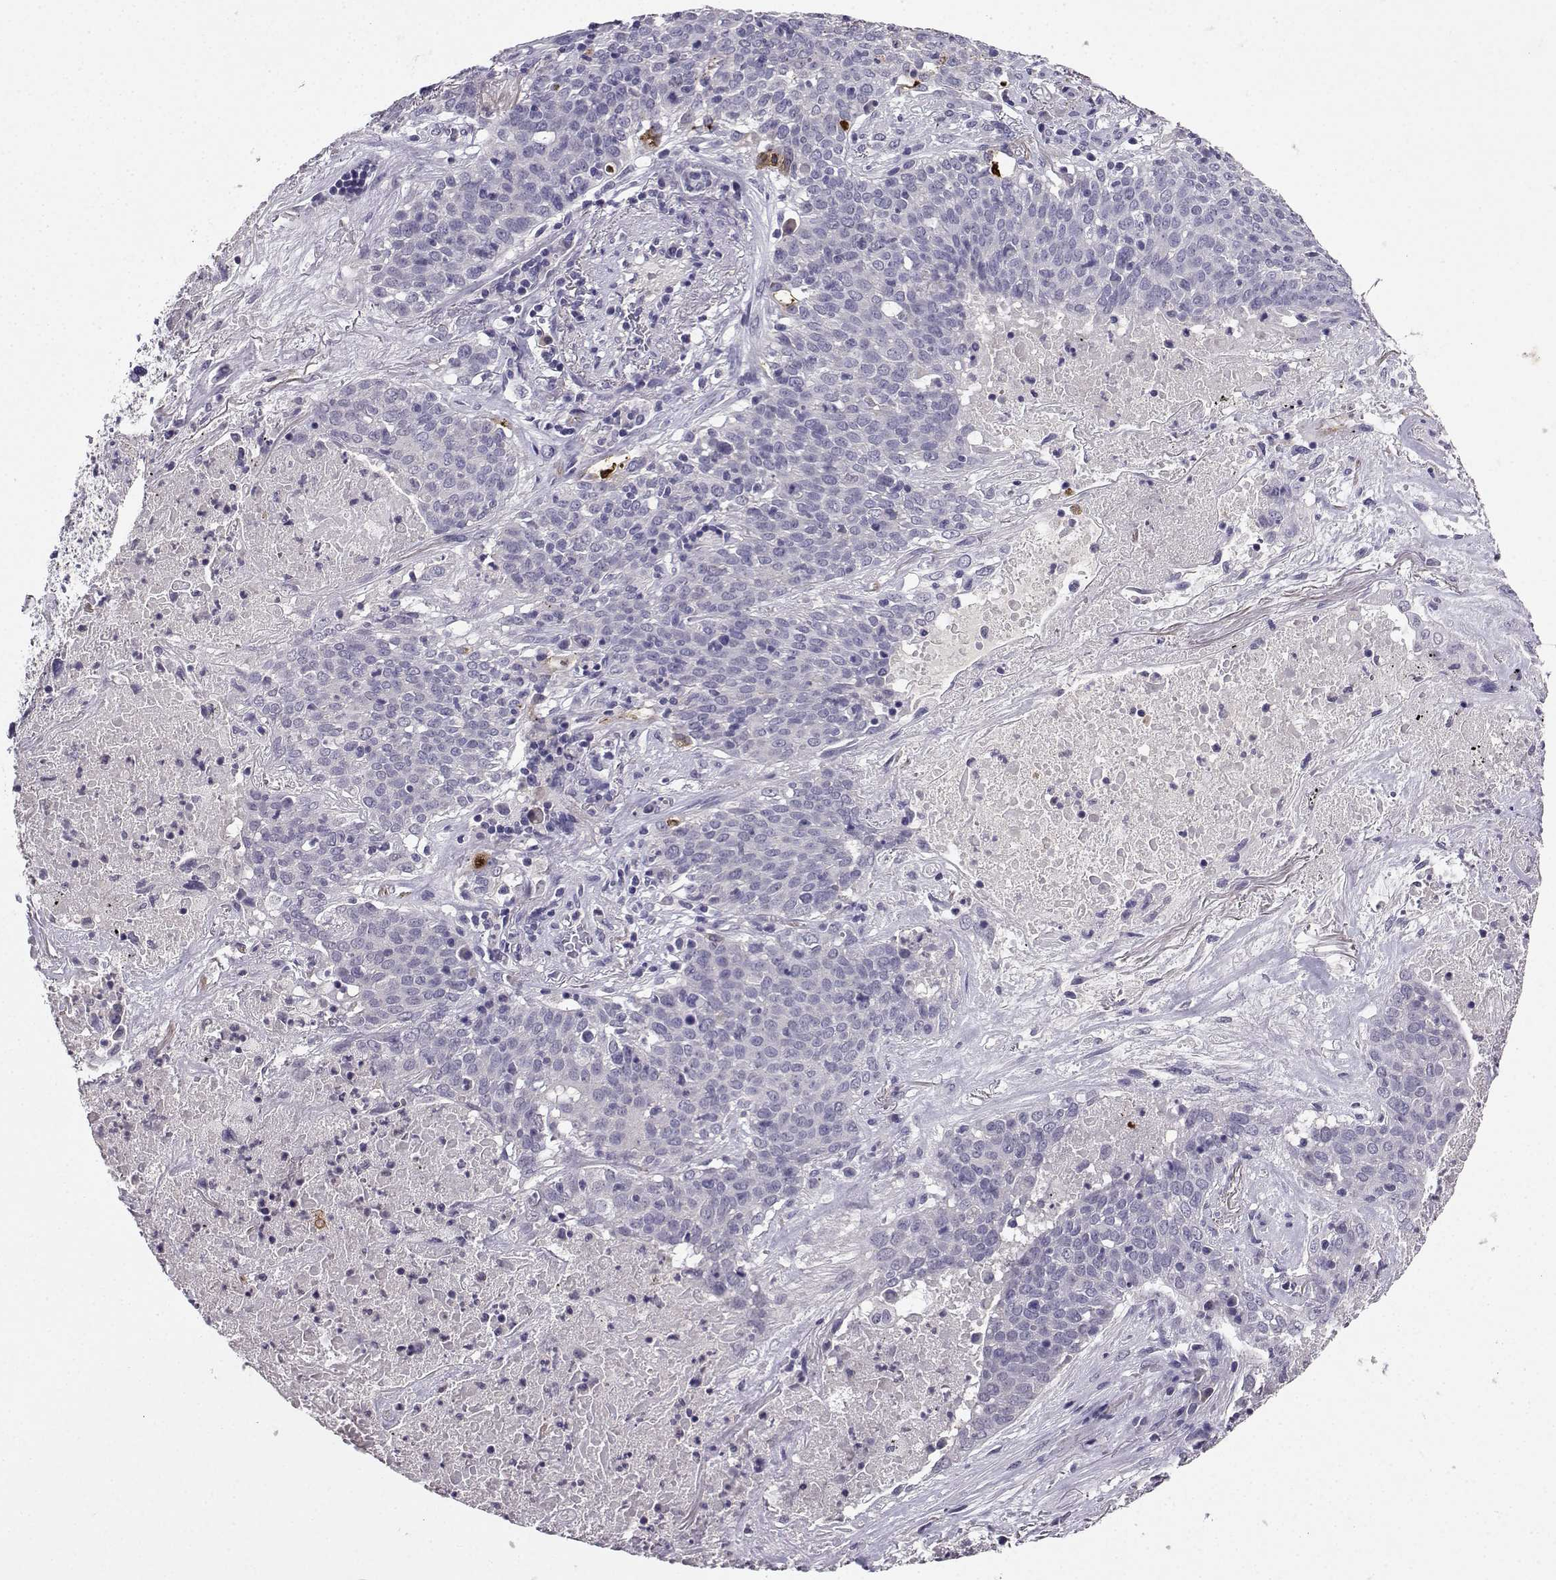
{"staining": {"intensity": "negative", "quantity": "none", "location": "none"}, "tissue": "lung cancer", "cell_type": "Tumor cells", "image_type": "cancer", "snomed": [{"axis": "morphology", "description": "Squamous cell carcinoma, NOS"}, {"axis": "topography", "description": "Lung"}], "caption": "Micrograph shows no significant protein expression in tumor cells of lung cancer (squamous cell carcinoma).", "gene": "SPAG11B", "patient": {"sex": "male", "age": 82}}